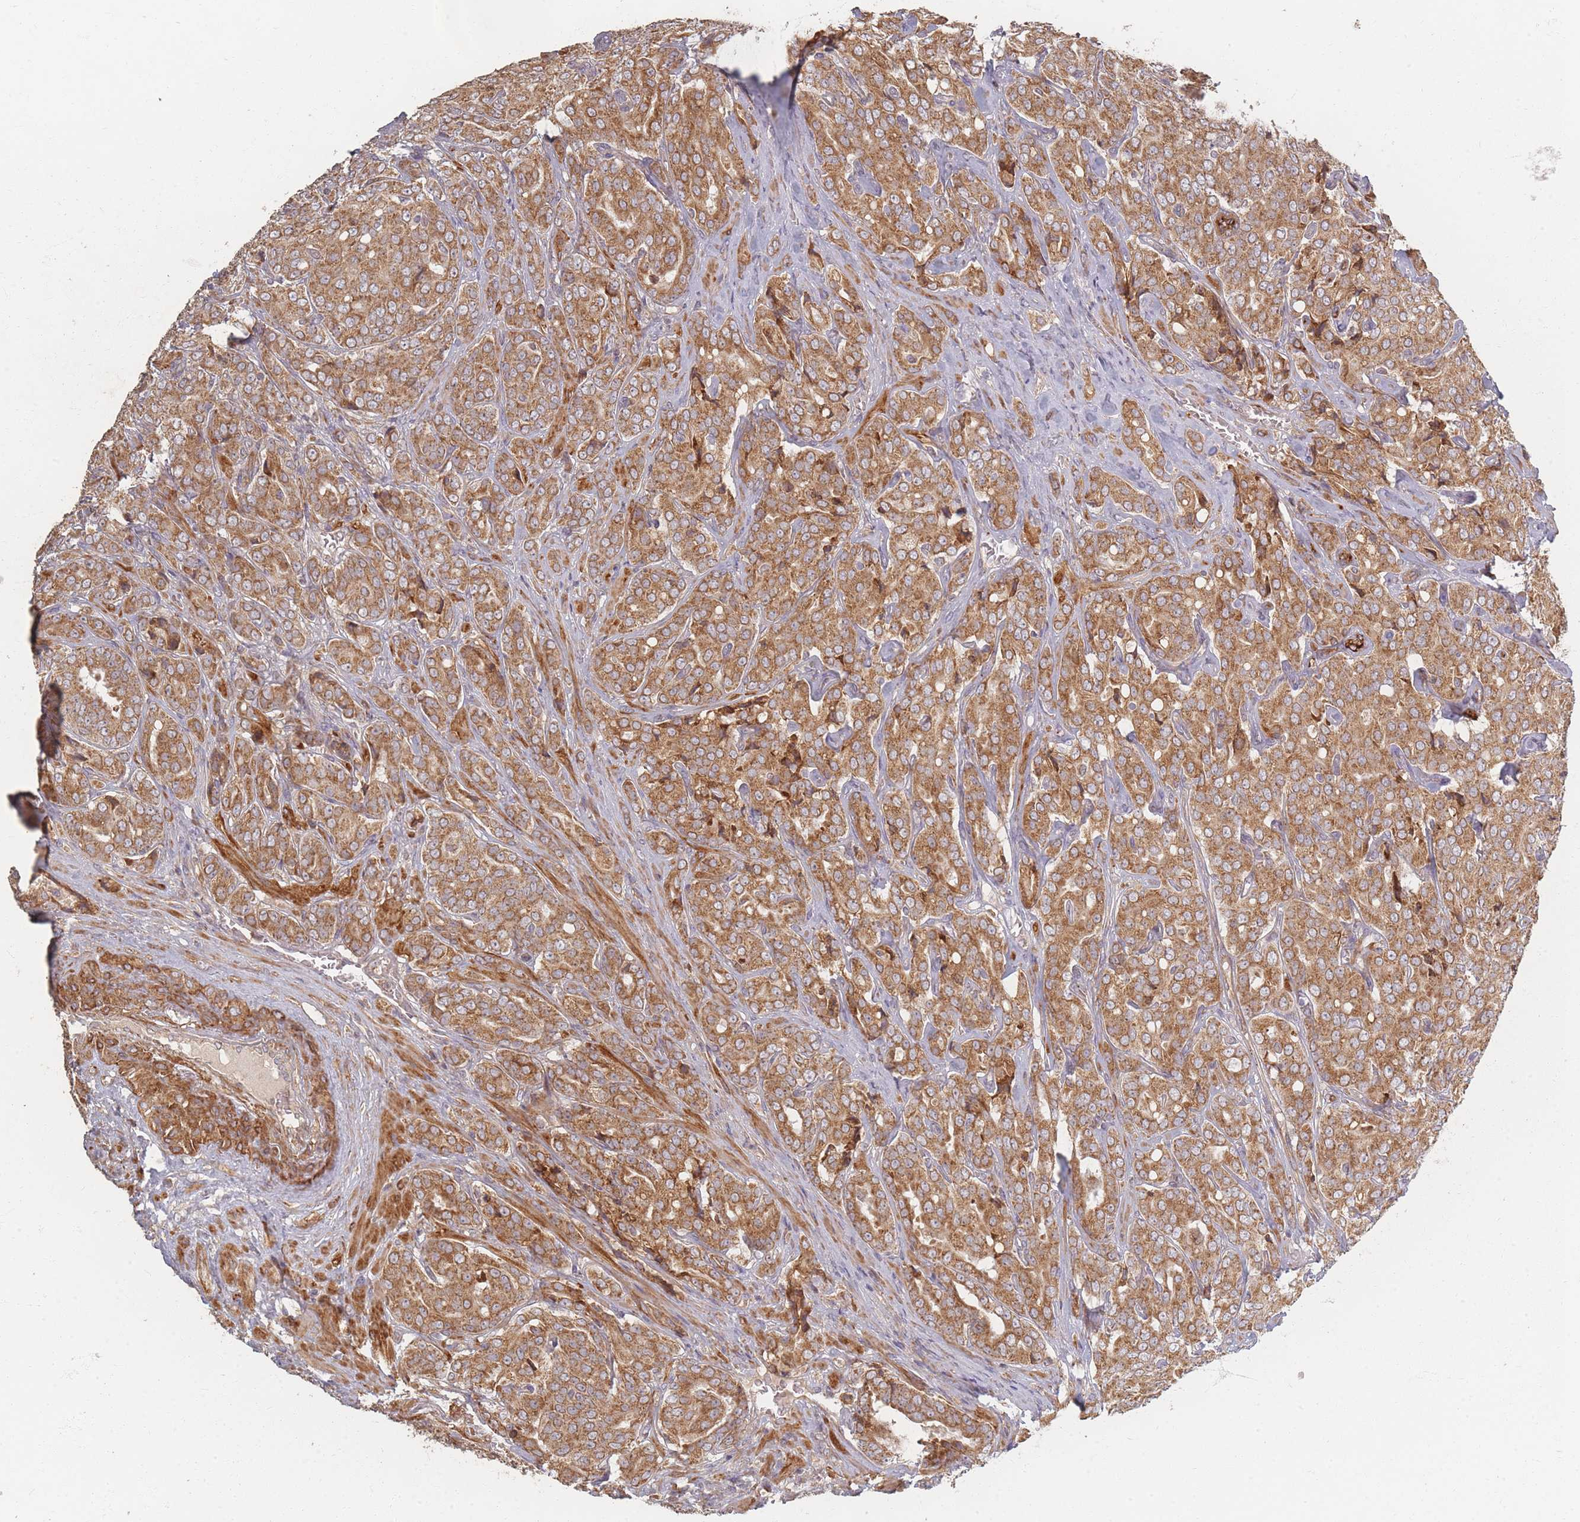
{"staining": {"intensity": "moderate", "quantity": ">75%", "location": "cytoplasmic/membranous"}, "tissue": "prostate cancer", "cell_type": "Tumor cells", "image_type": "cancer", "snomed": [{"axis": "morphology", "description": "Adenocarcinoma, High grade"}, {"axis": "topography", "description": "Prostate"}], "caption": "A histopathology image showing moderate cytoplasmic/membranous staining in about >75% of tumor cells in prostate cancer, as visualized by brown immunohistochemical staining.", "gene": "MRPS6", "patient": {"sex": "male", "age": 68}}